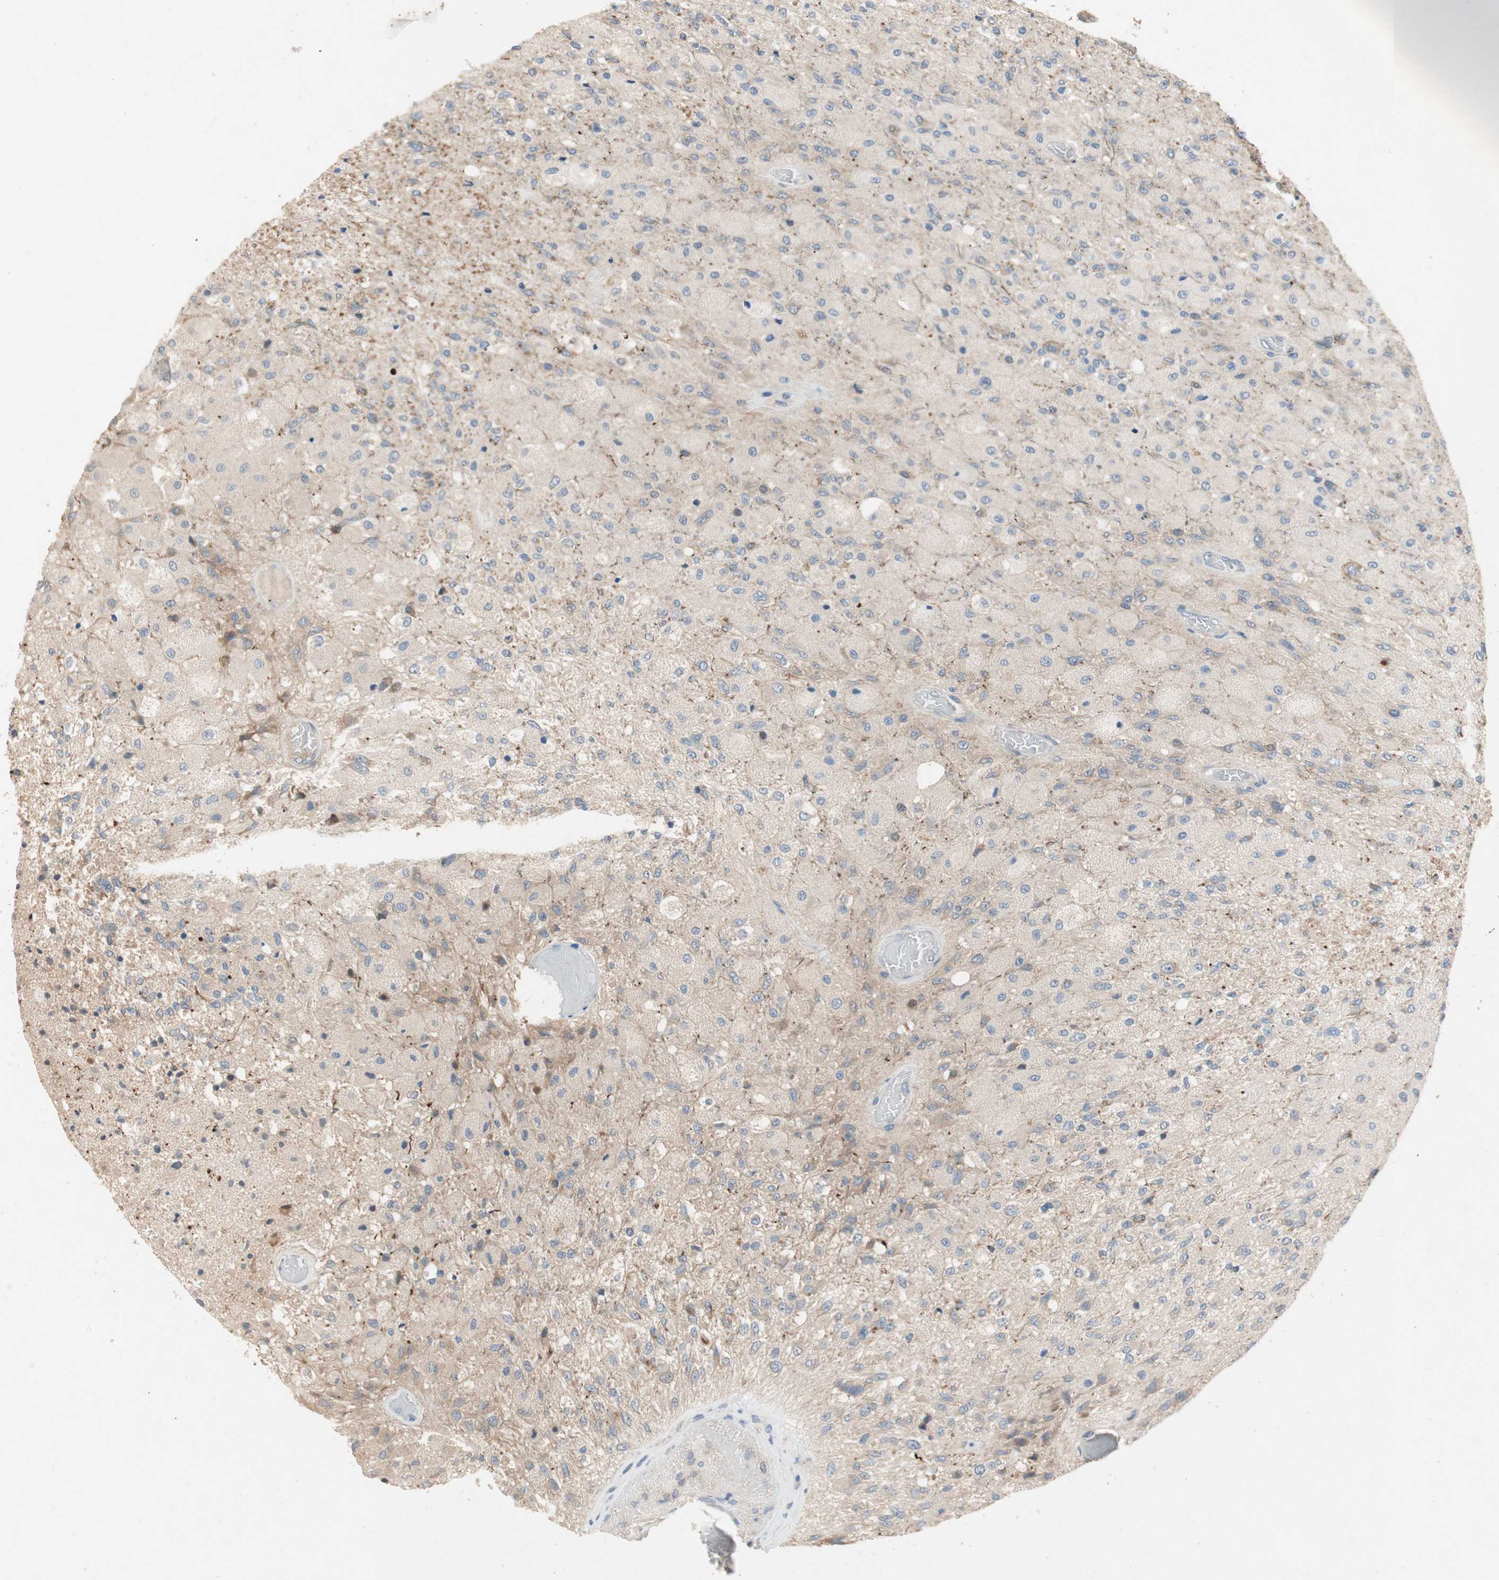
{"staining": {"intensity": "weak", "quantity": "<25%", "location": "cytoplasmic/membranous"}, "tissue": "glioma", "cell_type": "Tumor cells", "image_type": "cancer", "snomed": [{"axis": "morphology", "description": "Normal tissue, NOS"}, {"axis": "morphology", "description": "Glioma, malignant, High grade"}, {"axis": "topography", "description": "Cerebral cortex"}], "caption": "There is no significant staining in tumor cells of malignant glioma (high-grade).", "gene": "NCLN", "patient": {"sex": "male", "age": 77}}